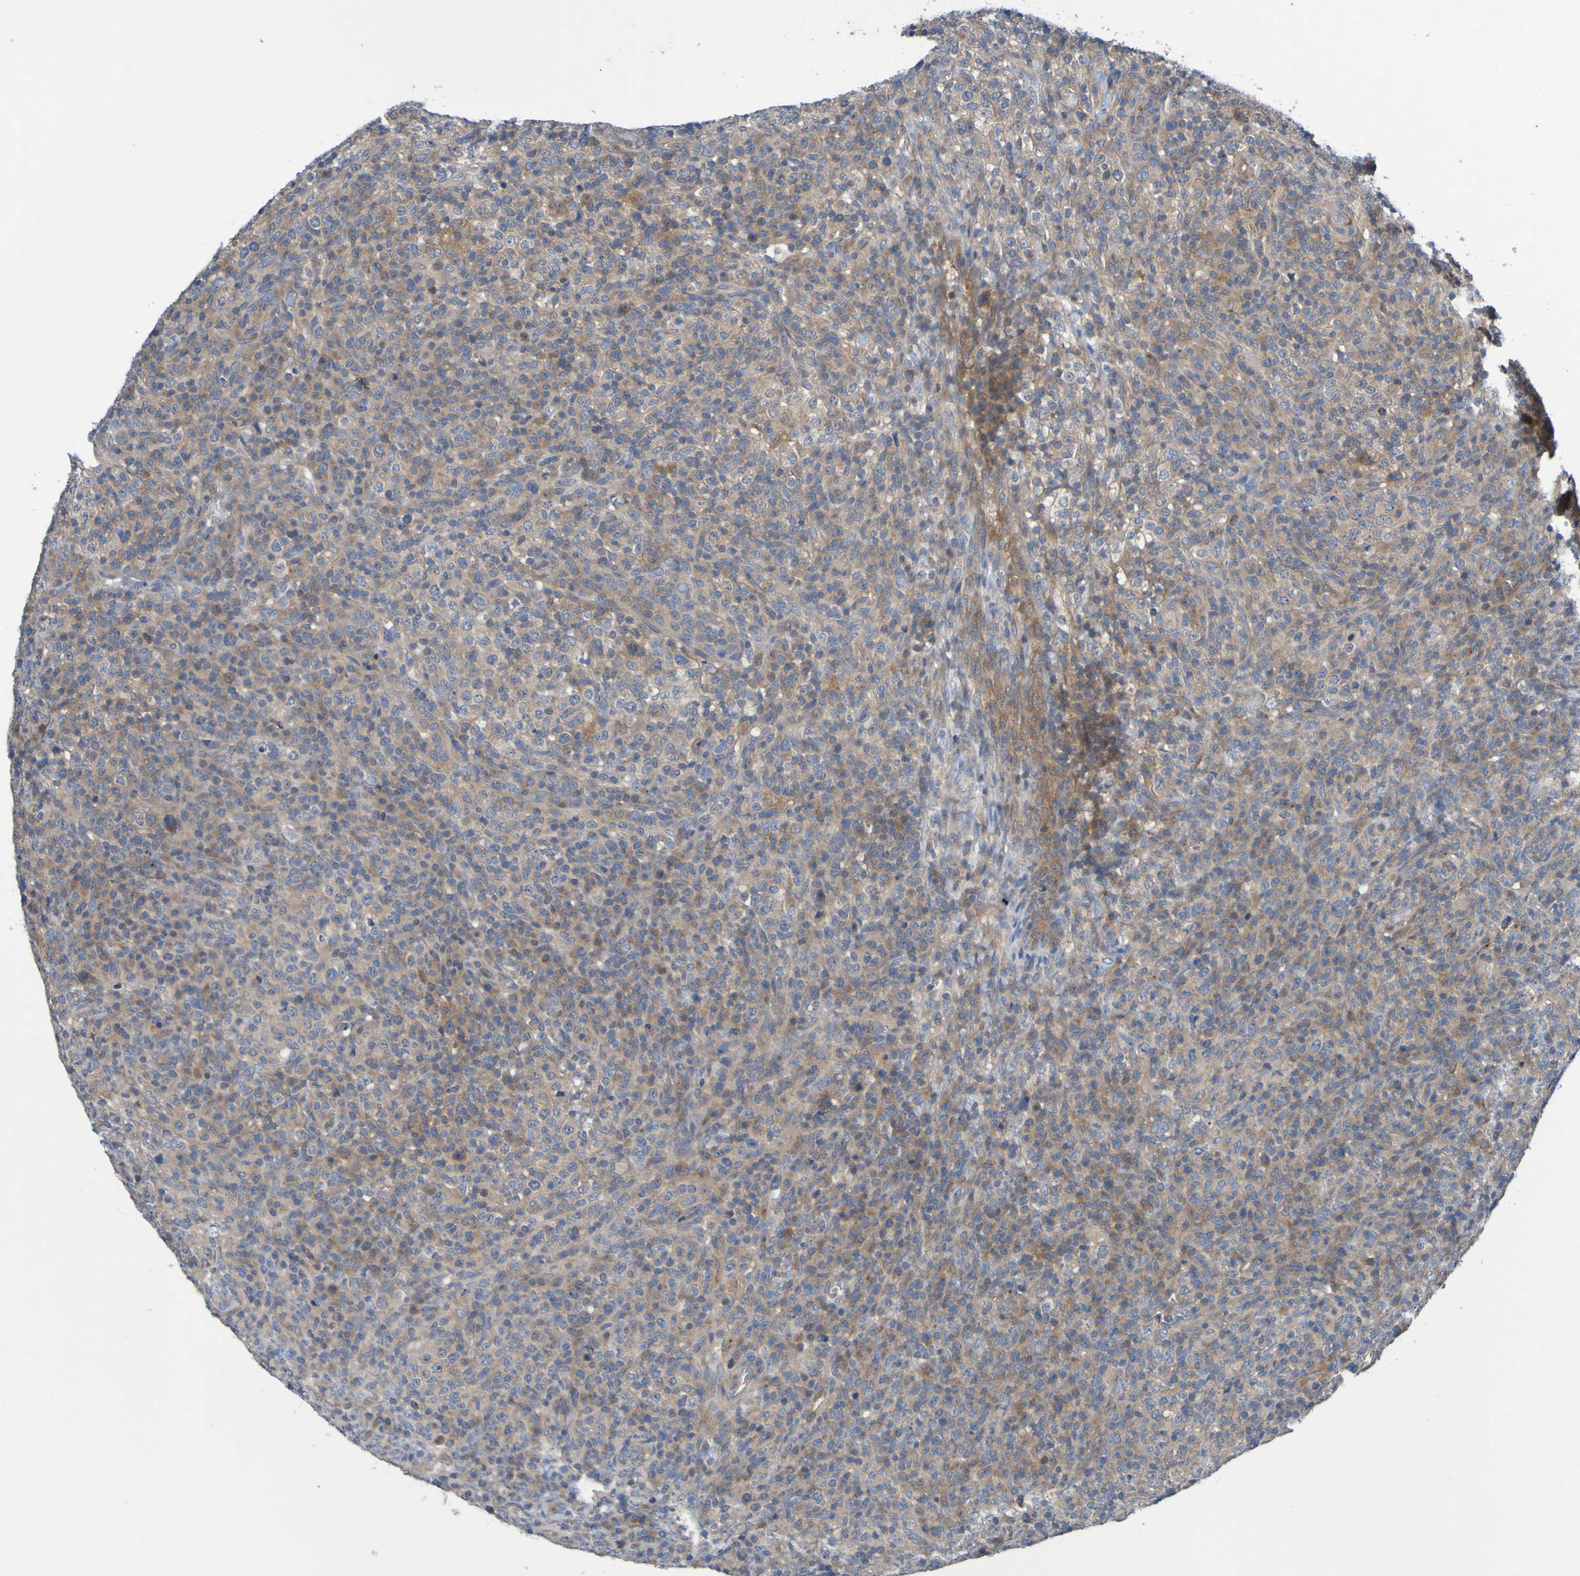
{"staining": {"intensity": "moderate", "quantity": ">75%", "location": "cytoplasmic/membranous"}, "tissue": "lymphoma", "cell_type": "Tumor cells", "image_type": "cancer", "snomed": [{"axis": "morphology", "description": "Malignant lymphoma, non-Hodgkin's type, High grade"}, {"axis": "topography", "description": "Lymph node"}], "caption": "A brown stain labels moderate cytoplasmic/membranous expression of a protein in high-grade malignant lymphoma, non-Hodgkin's type tumor cells.", "gene": "SDK1", "patient": {"sex": "female", "age": 76}}